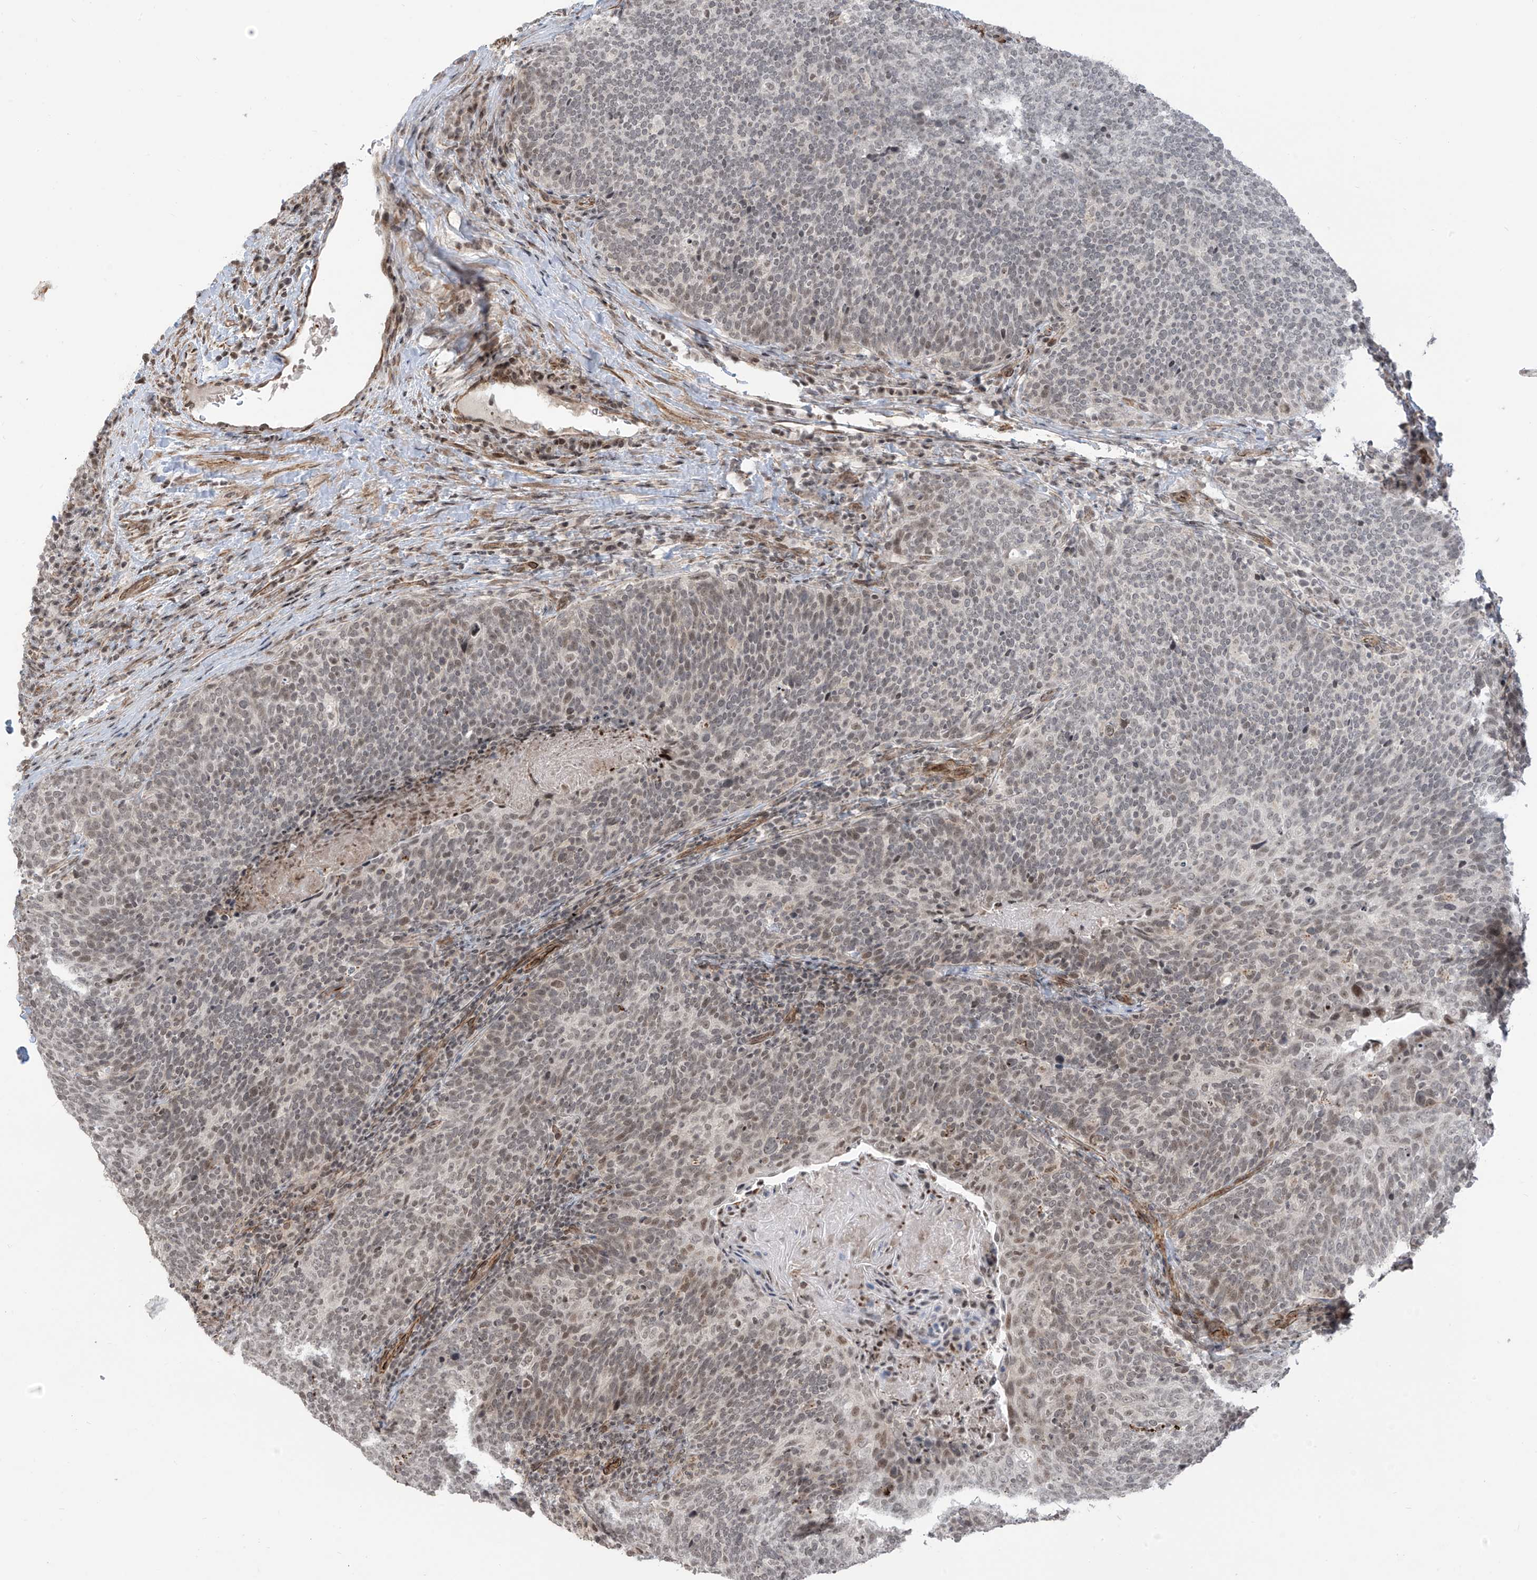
{"staining": {"intensity": "weak", "quantity": "25%-75%", "location": "nuclear"}, "tissue": "head and neck cancer", "cell_type": "Tumor cells", "image_type": "cancer", "snomed": [{"axis": "morphology", "description": "Squamous cell carcinoma, NOS"}, {"axis": "morphology", "description": "Squamous cell carcinoma, metastatic, NOS"}, {"axis": "topography", "description": "Lymph node"}, {"axis": "topography", "description": "Head-Neck"}], "caption": "DAB (3,3'-diaminobenzidine) immunohistochemical staining of squamous cell carcinoma (head and neck) displays weak nuclear protein positivity in approximately 25%-75% of tumor cells.", "gene": "METAP1D", "patient": {"sex": "male", "age": 62}}